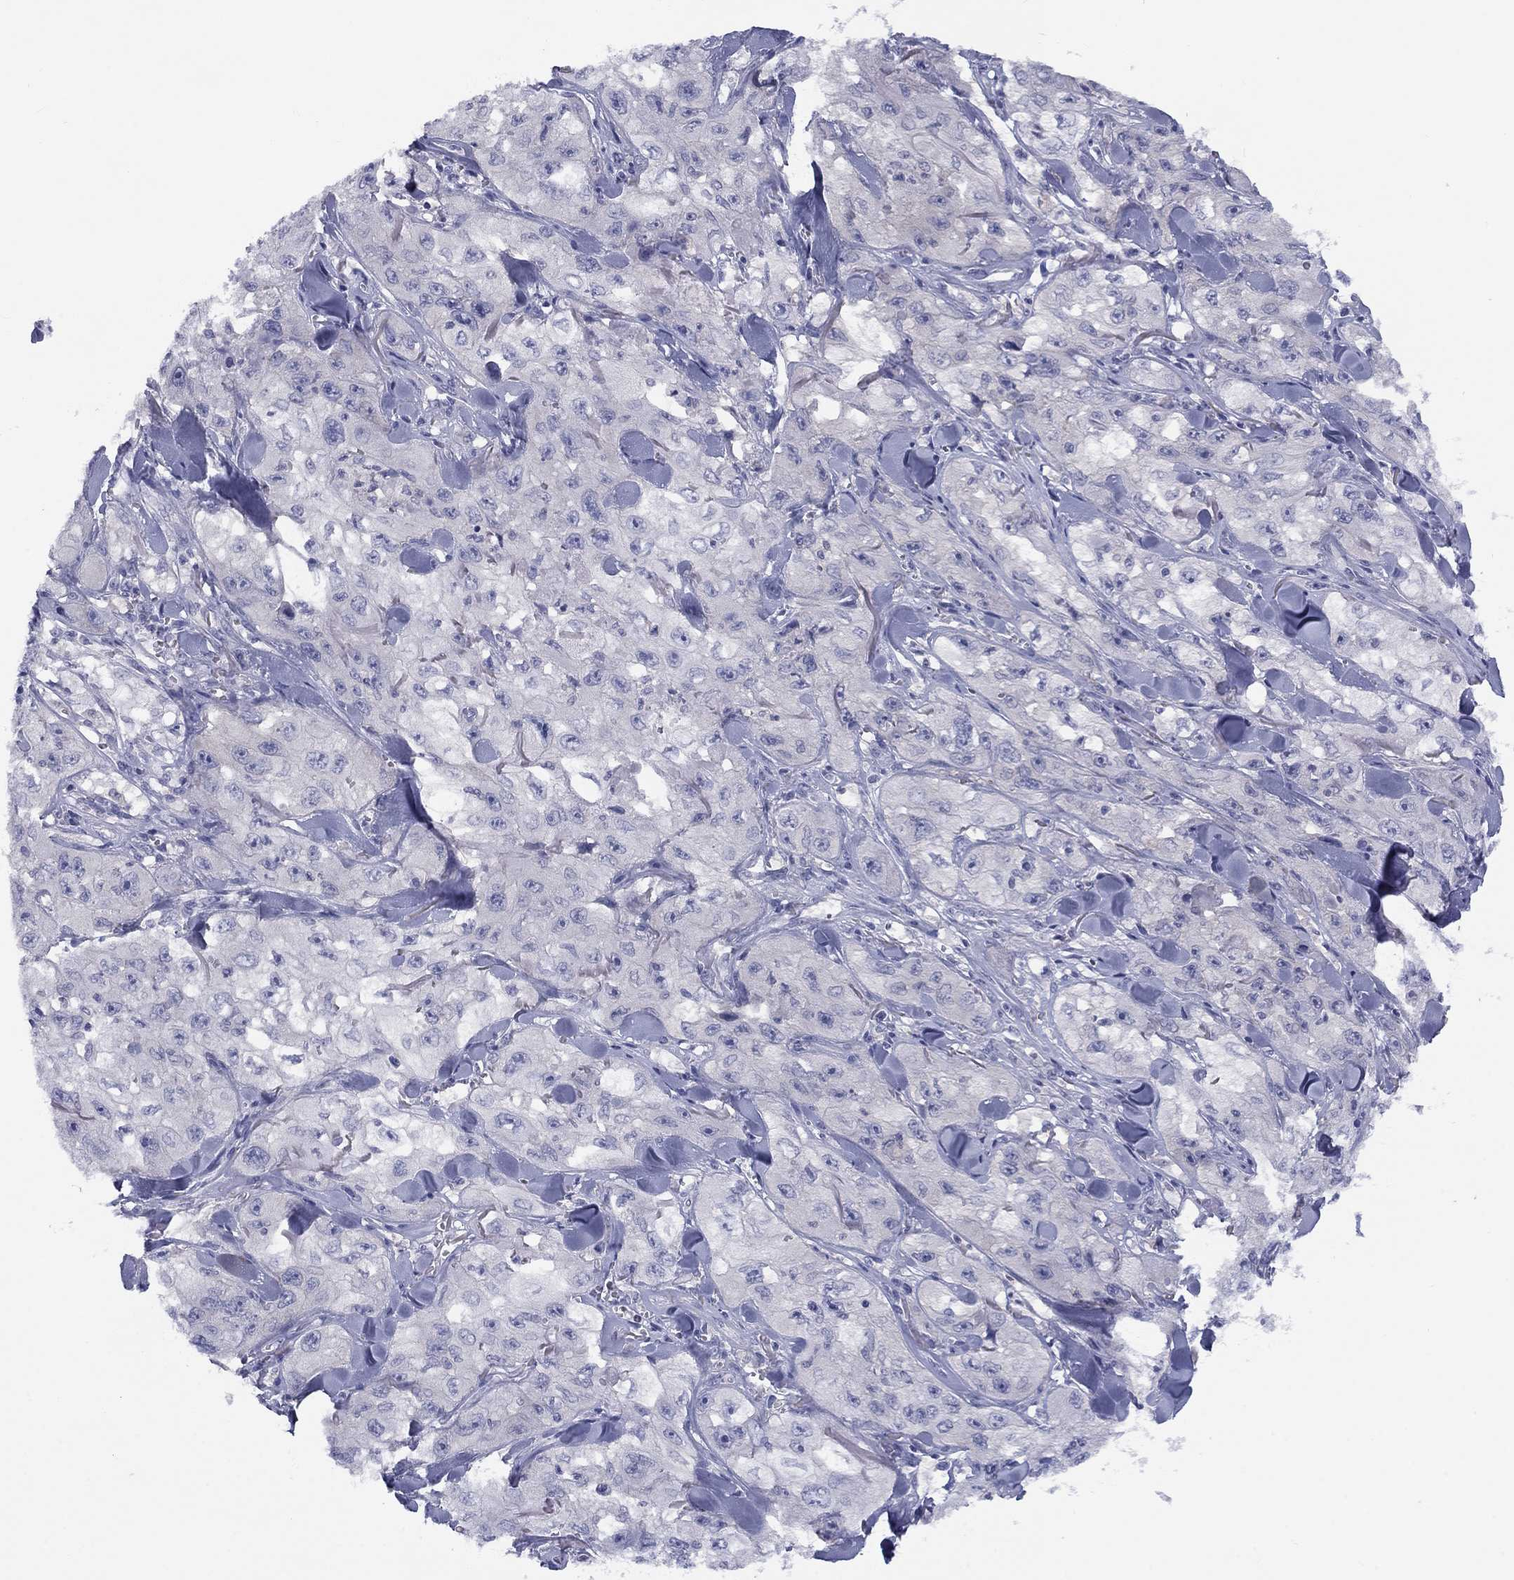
{"staining": {"intensity": "negative", "quantity": "none", "location": "none"}, "tissue": "skin cancer", "cell_type": "Tumor cells", "image_type": "cancer", "snomed": [{"axis": "morphology", "description": "Squamous cell carcinoma, NOS"}, {"axis": "topography", "description": "Skin"}, {"axis": "topography", "description": "Subcutis"}], "caption": "Image shows no protein expression in tumor cells of squamous cell carcinoma (skin) tissue.", "gene": "CACNA1A", "patient": {"sex": "male", "age": 73}}